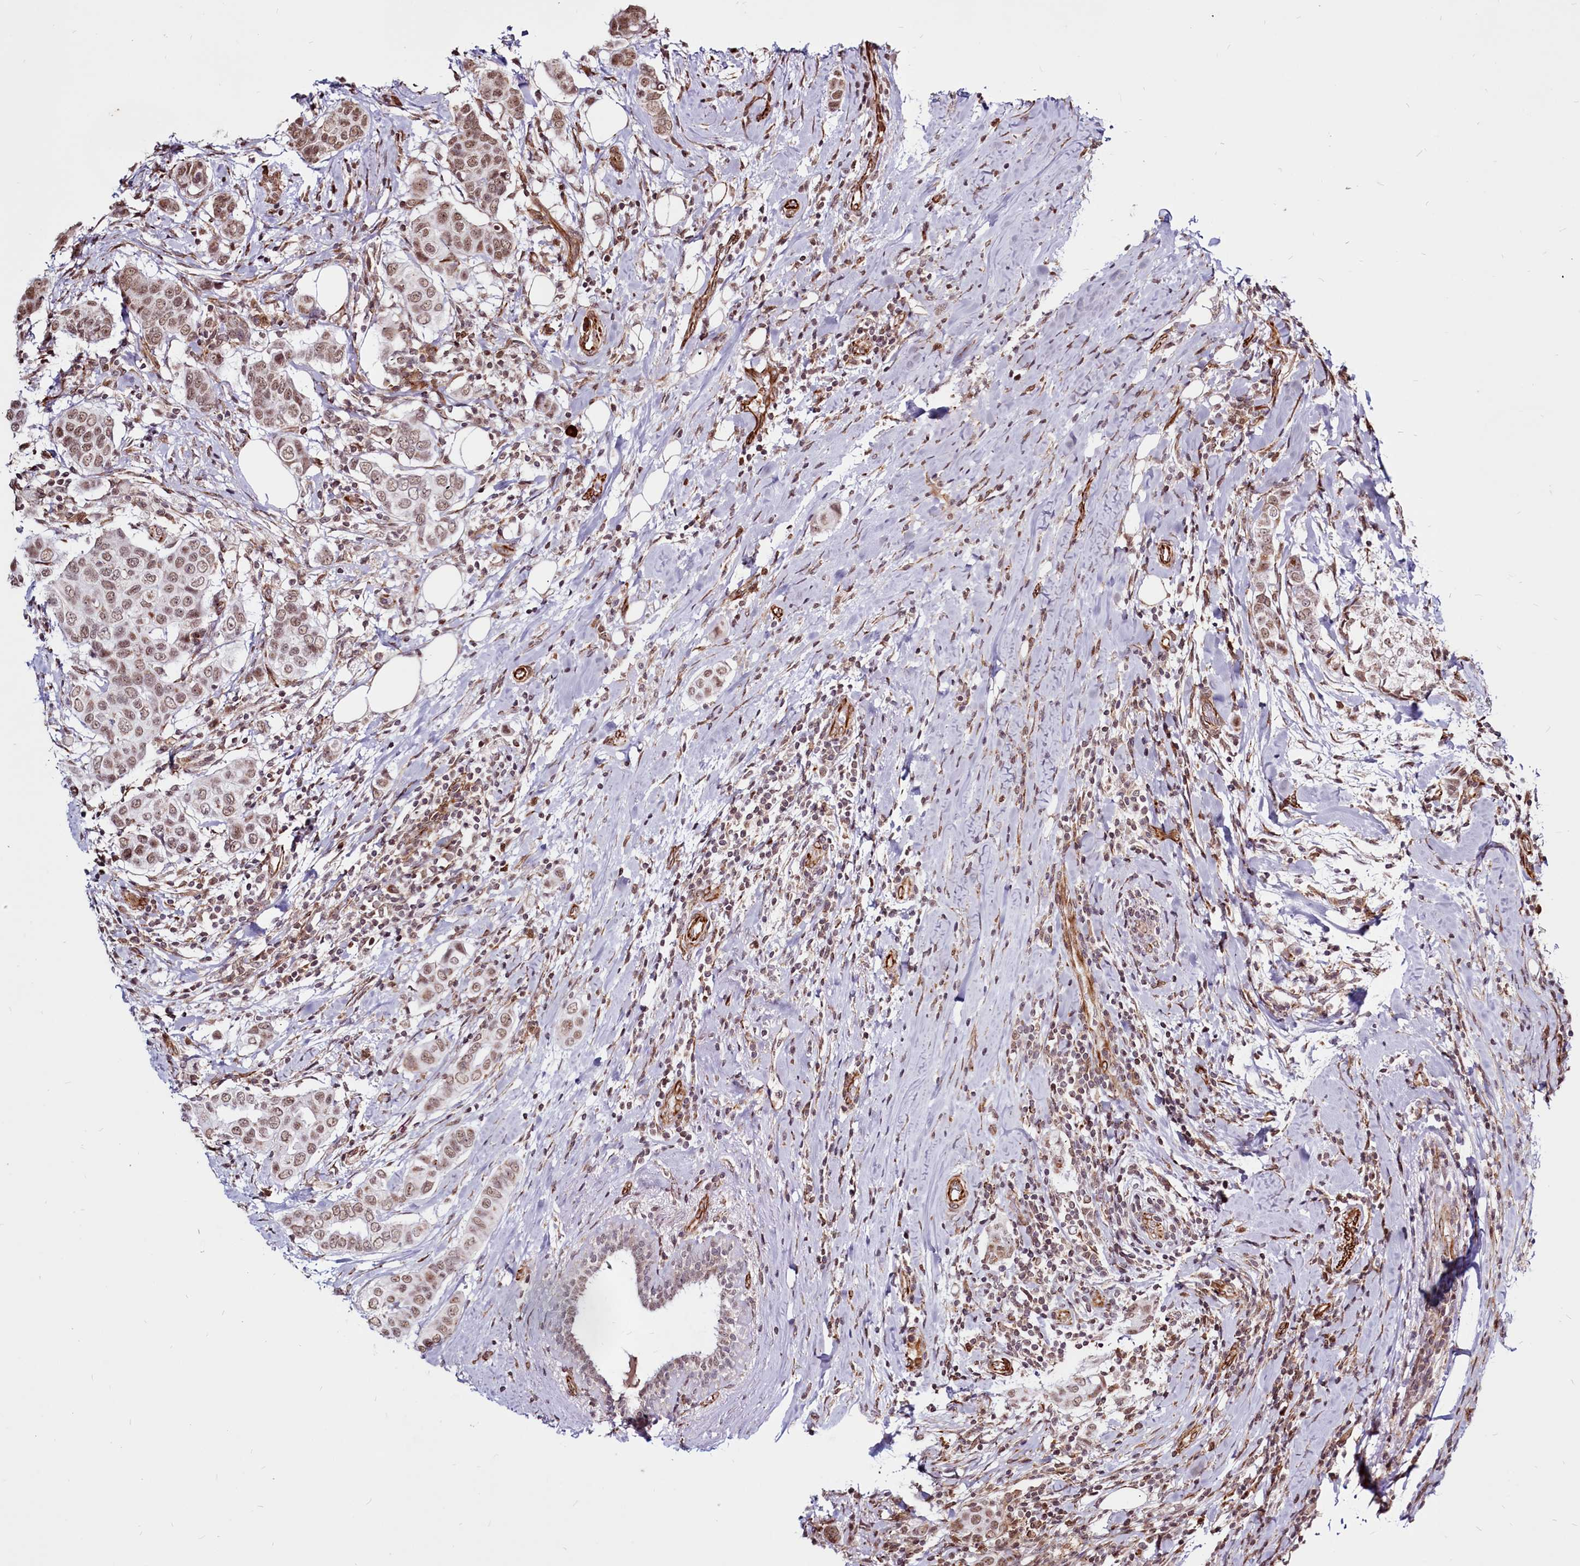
{"staining": {"intensity": "moderate", "quantity": ">75%", "location": "nuclear"}, "tissue": "breast cancer", "cell_type": "Tumor cells", "image_type": "cancer", "snomed": [{"axis": "morphology", "description": "Lobular carcinoma"}, {"axis": "topography", "description": "Breast"}], "caption": "Brown immunohistochemical staining in human lobular carcinoma (breast) exhibits moderate nuclear staining in approximately >75% of tumor cells. (IHC, brightfield microscopy, high magnification).", "gene": "CLK3", "patient": {"sex": "female", "age": 51}}